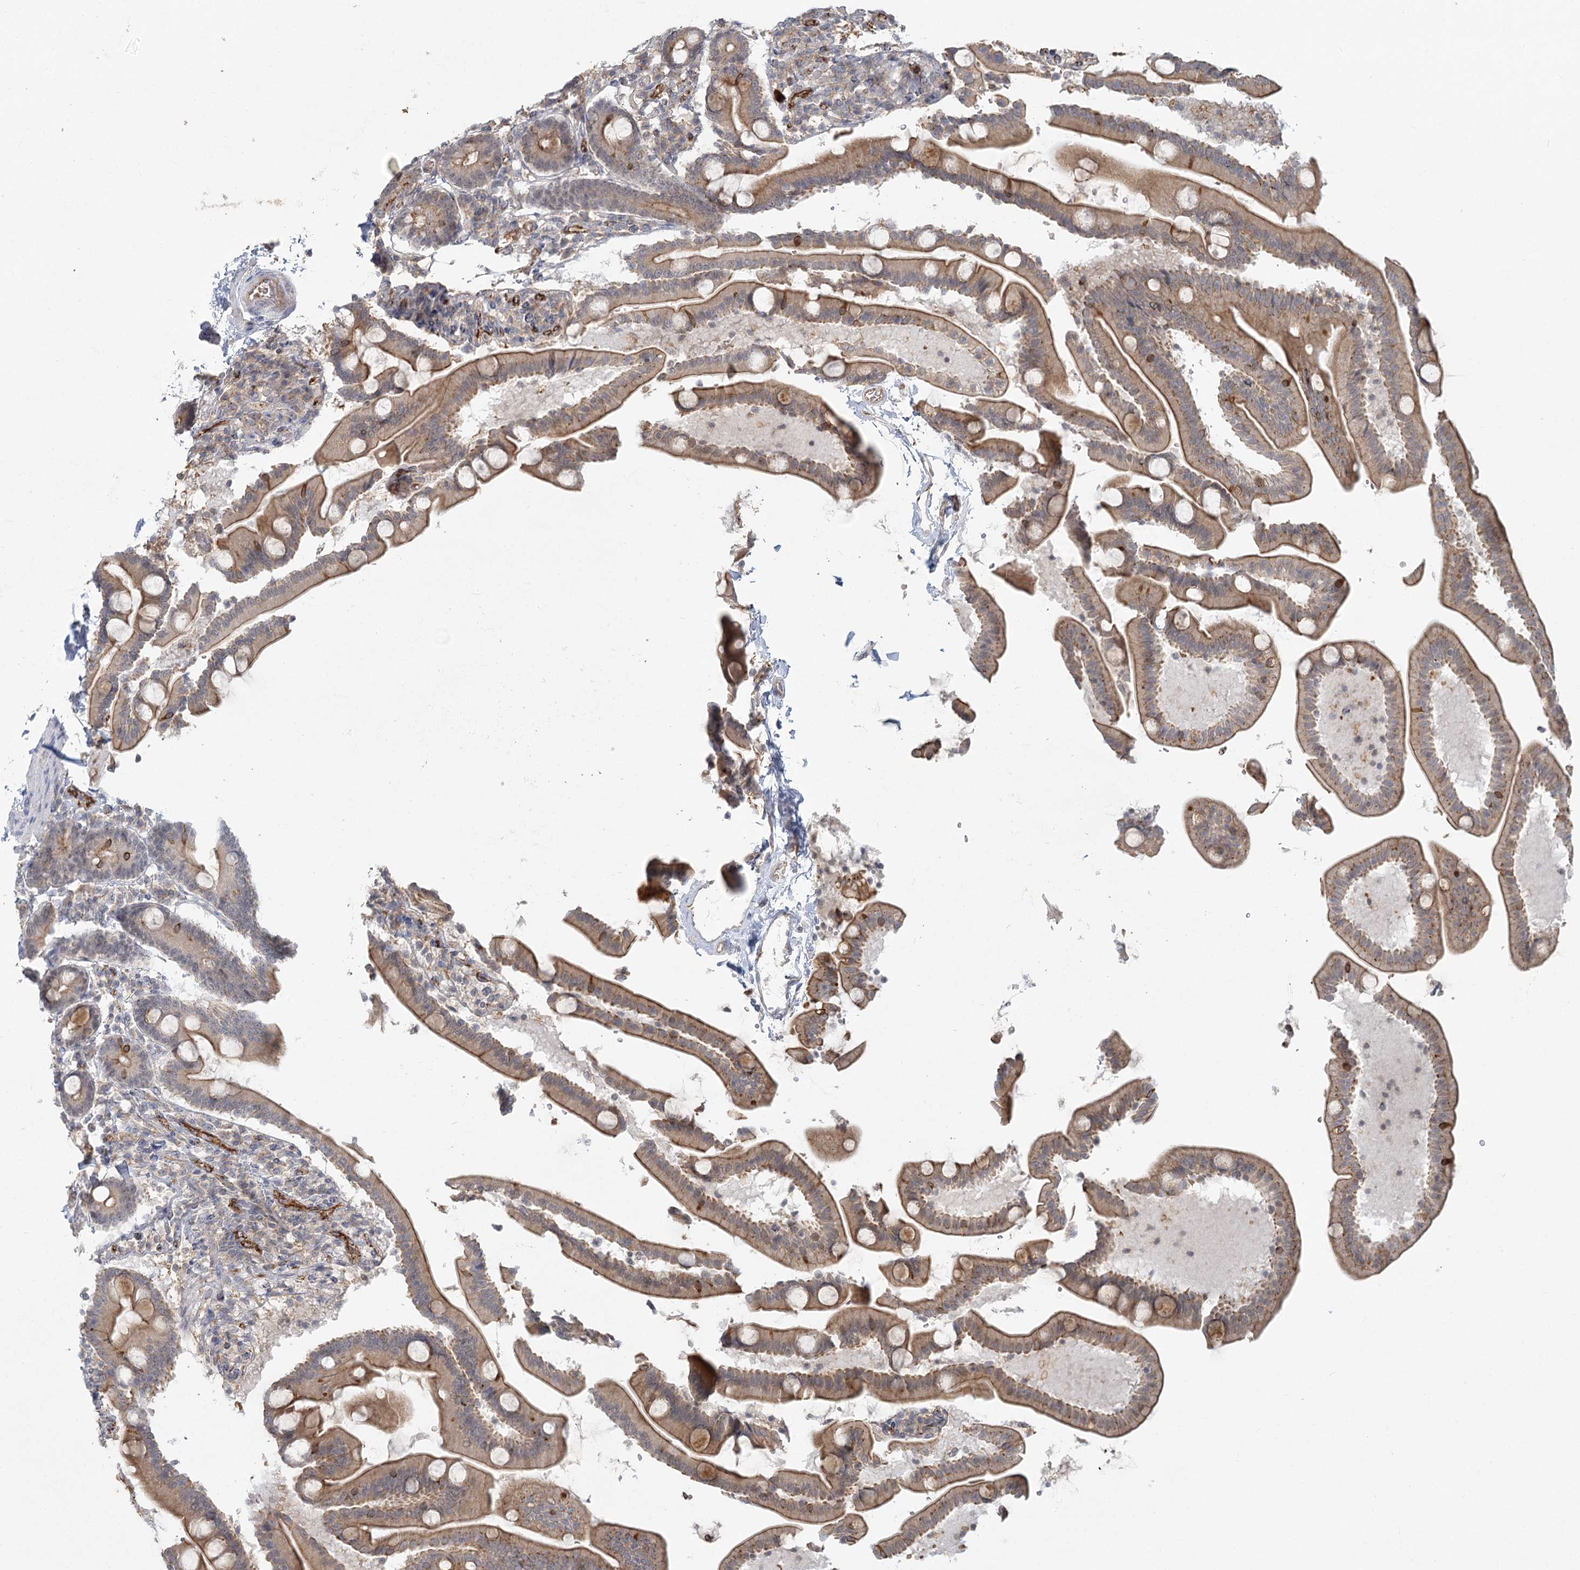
{"staining": {"intensity": "moderate", "quantity": ">75%", "location": "cytoplasmic/membranous"}, "tissue": "duodenum", "cell_type": "Glandular cells", "image_type": "normal", "snomed": [{"axis": "morphology", "description": "Normal tissue, NOS"}, {"axis": "topography", "description": "Duodenum"}], "caption": "Unremarkable duodenum shows moderate cytoplasmic/membranous staining in about >75% of glandular cells, visualized by immunohistochemistry. Immunohistochemistry (ihc) stains the protein in brown and the nuclei are stained blue.", "gene": "KBTBD4", "patient": {"sex": "male", "age": 54}}